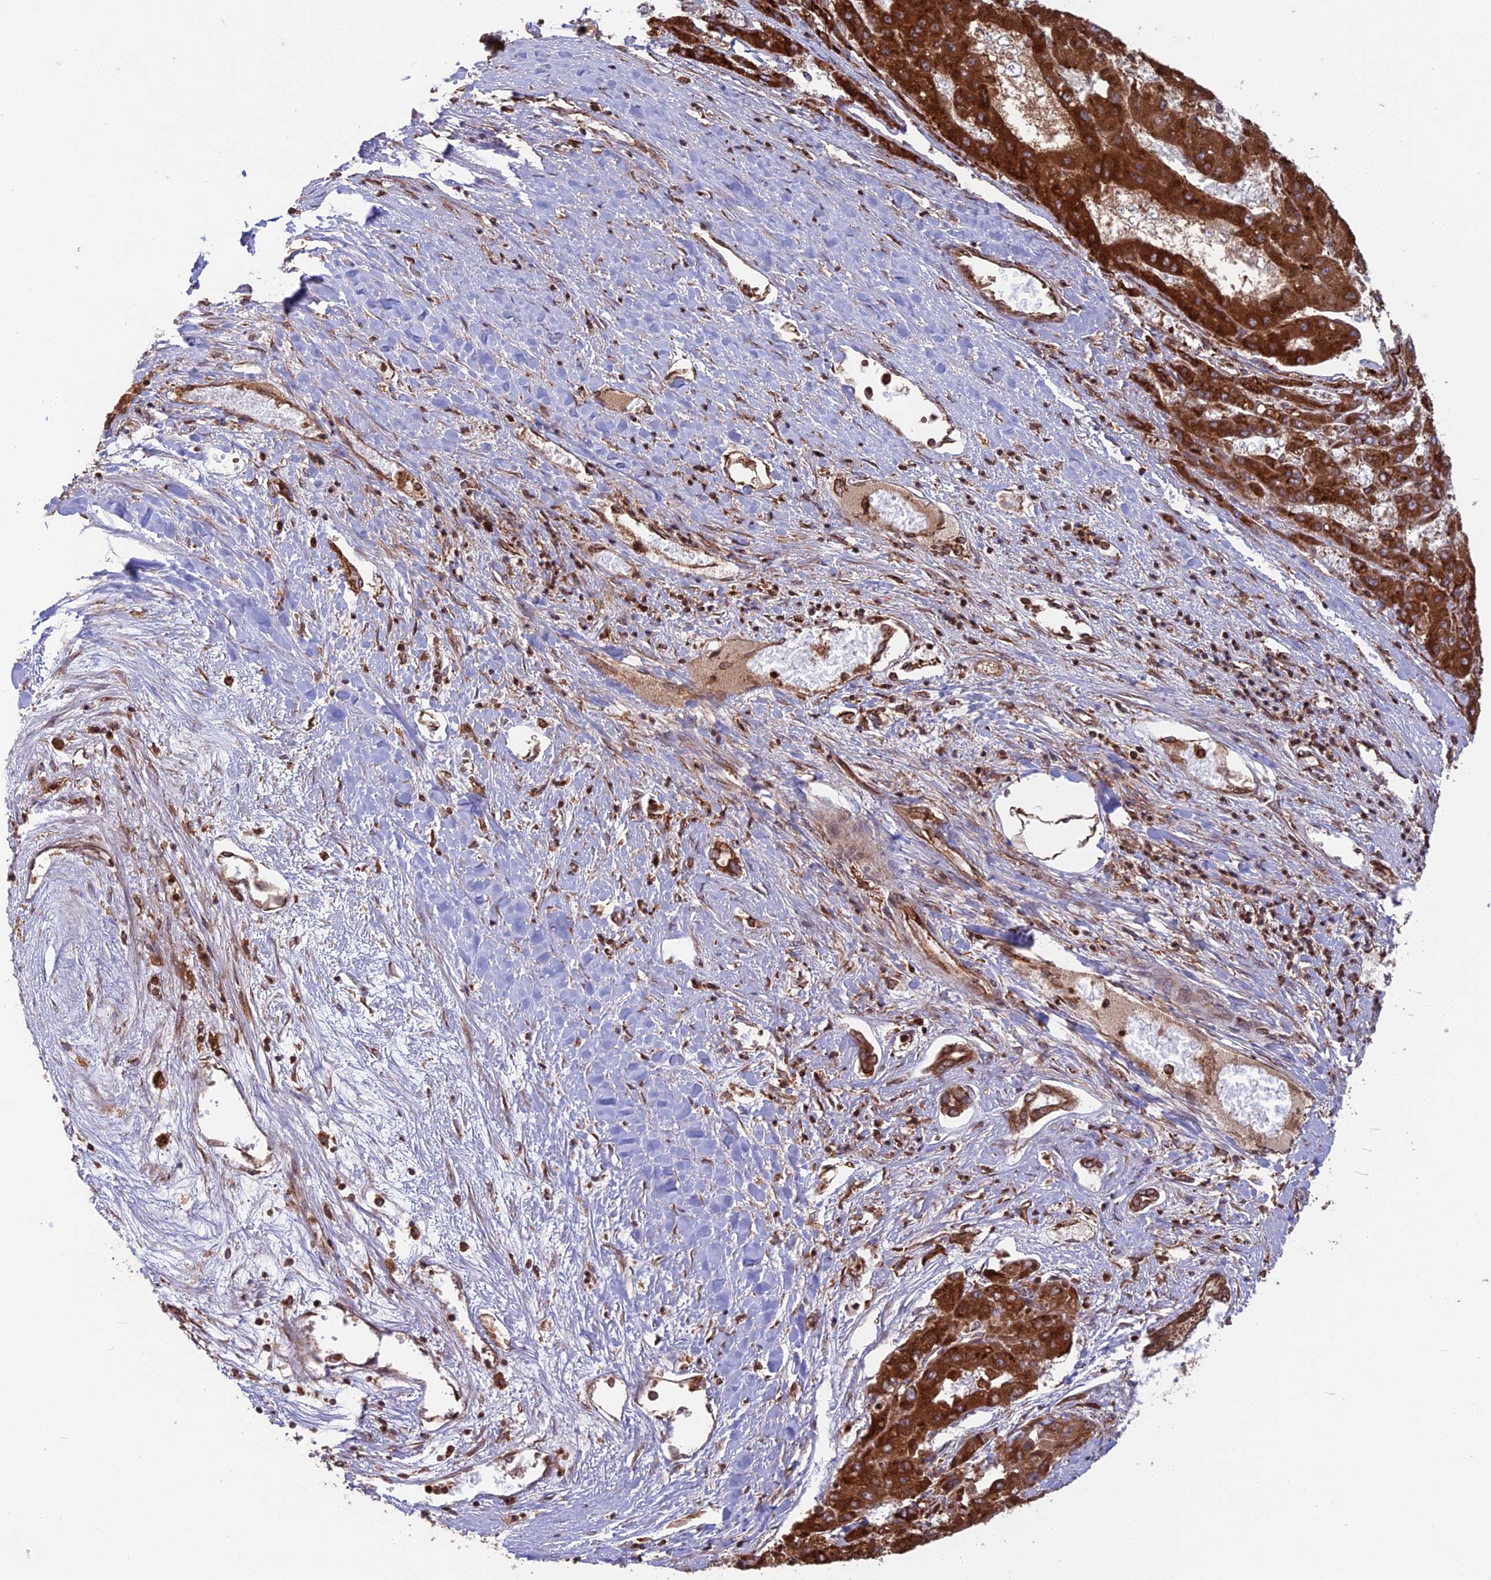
{"staining": {"intensity": "strong", "quantity": ">75%", "location": "cytoplasmic/membranous"}, "tissue": "liver cancer", "cell_type": "Tumor cells", "image_type": "cancer", "snomed": [{"axis": "morphology", "description": "Carcinoma, Hepatocellular, NOS"}, {"axis": "topography", "description": "Liver"}], "caption": "Immunohistochemical staining of human liver cancer demonstrates high levels of strong cytoplasmic/membranous positivity in approximately >75% of tumor cells.", "gene": "WDR1", "patient": {"sex": "female", "age": 73}}